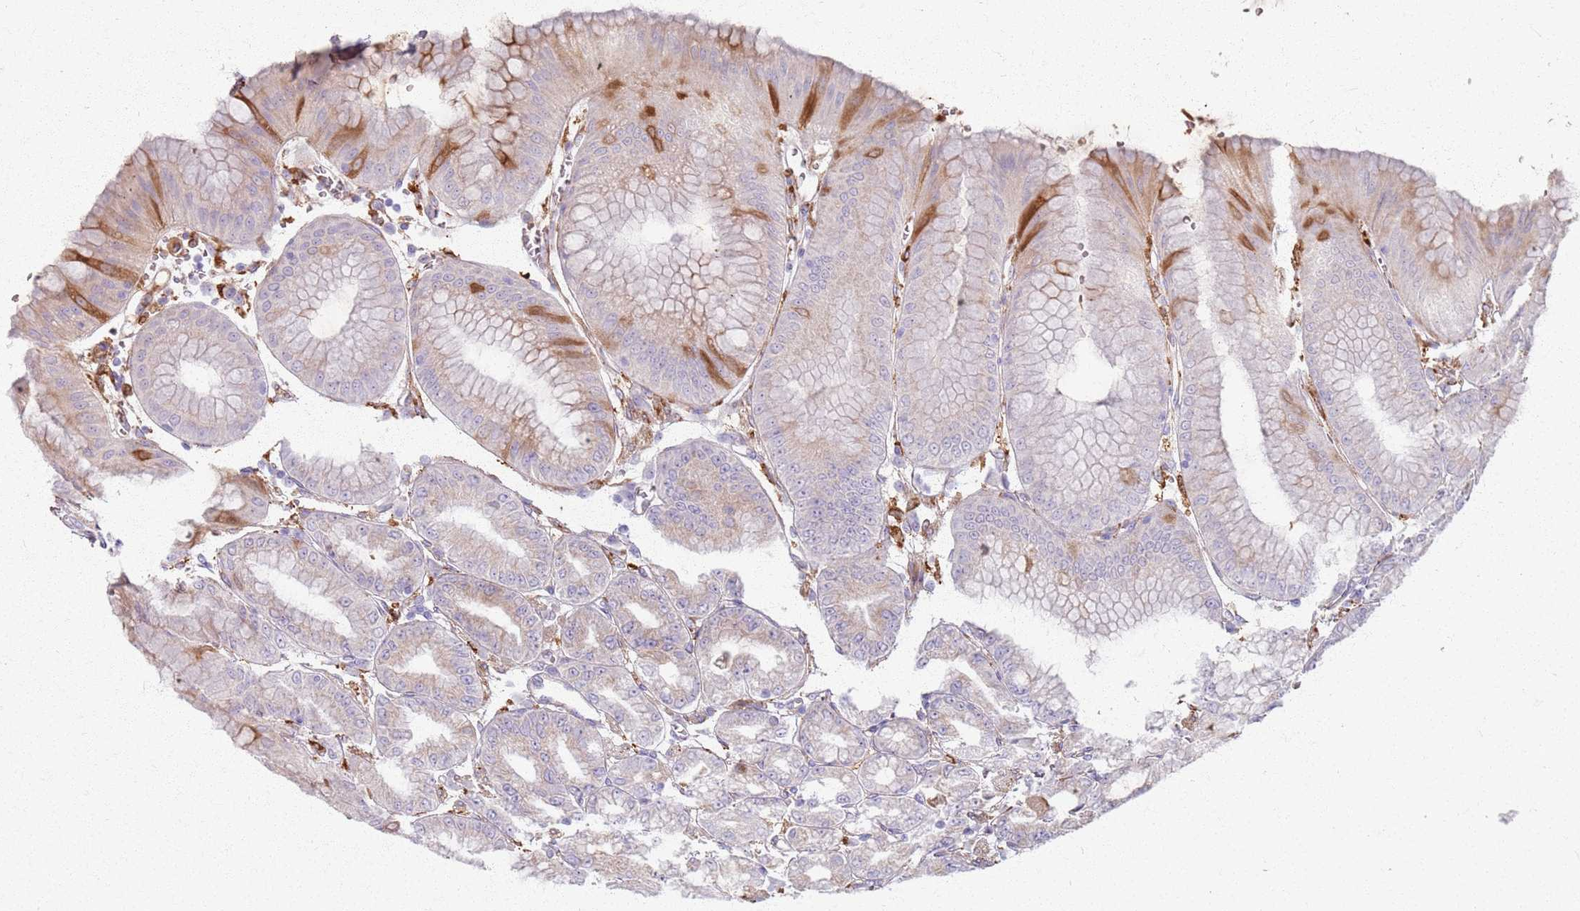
{"staining": {"intensity": "moderate", "quantity": "<25%", "location": "cytoplasmic/membranous"}, "tissue": "stomach", "cell_type": "Glandular cells", "image_type": "normal", "snomed": [{"axis": "morphology", "description": "Normal tissue, NOS"}, {"axis": "topography", "description": "Stomach, lower"}], "caption": "The image shows immunohistochemical staining of benign stomach. There is moderate cytoplasmic/membranous expression is seen in about <25% of glandular cells. Using DAB (3,3'-diaminobenzidine) (brown) and hematoxylin (blue) stains, captured at high magnification using brightfield microscopy.", "gene": "COLGALT1", "patient": {"sex": "male", "age": 71}}